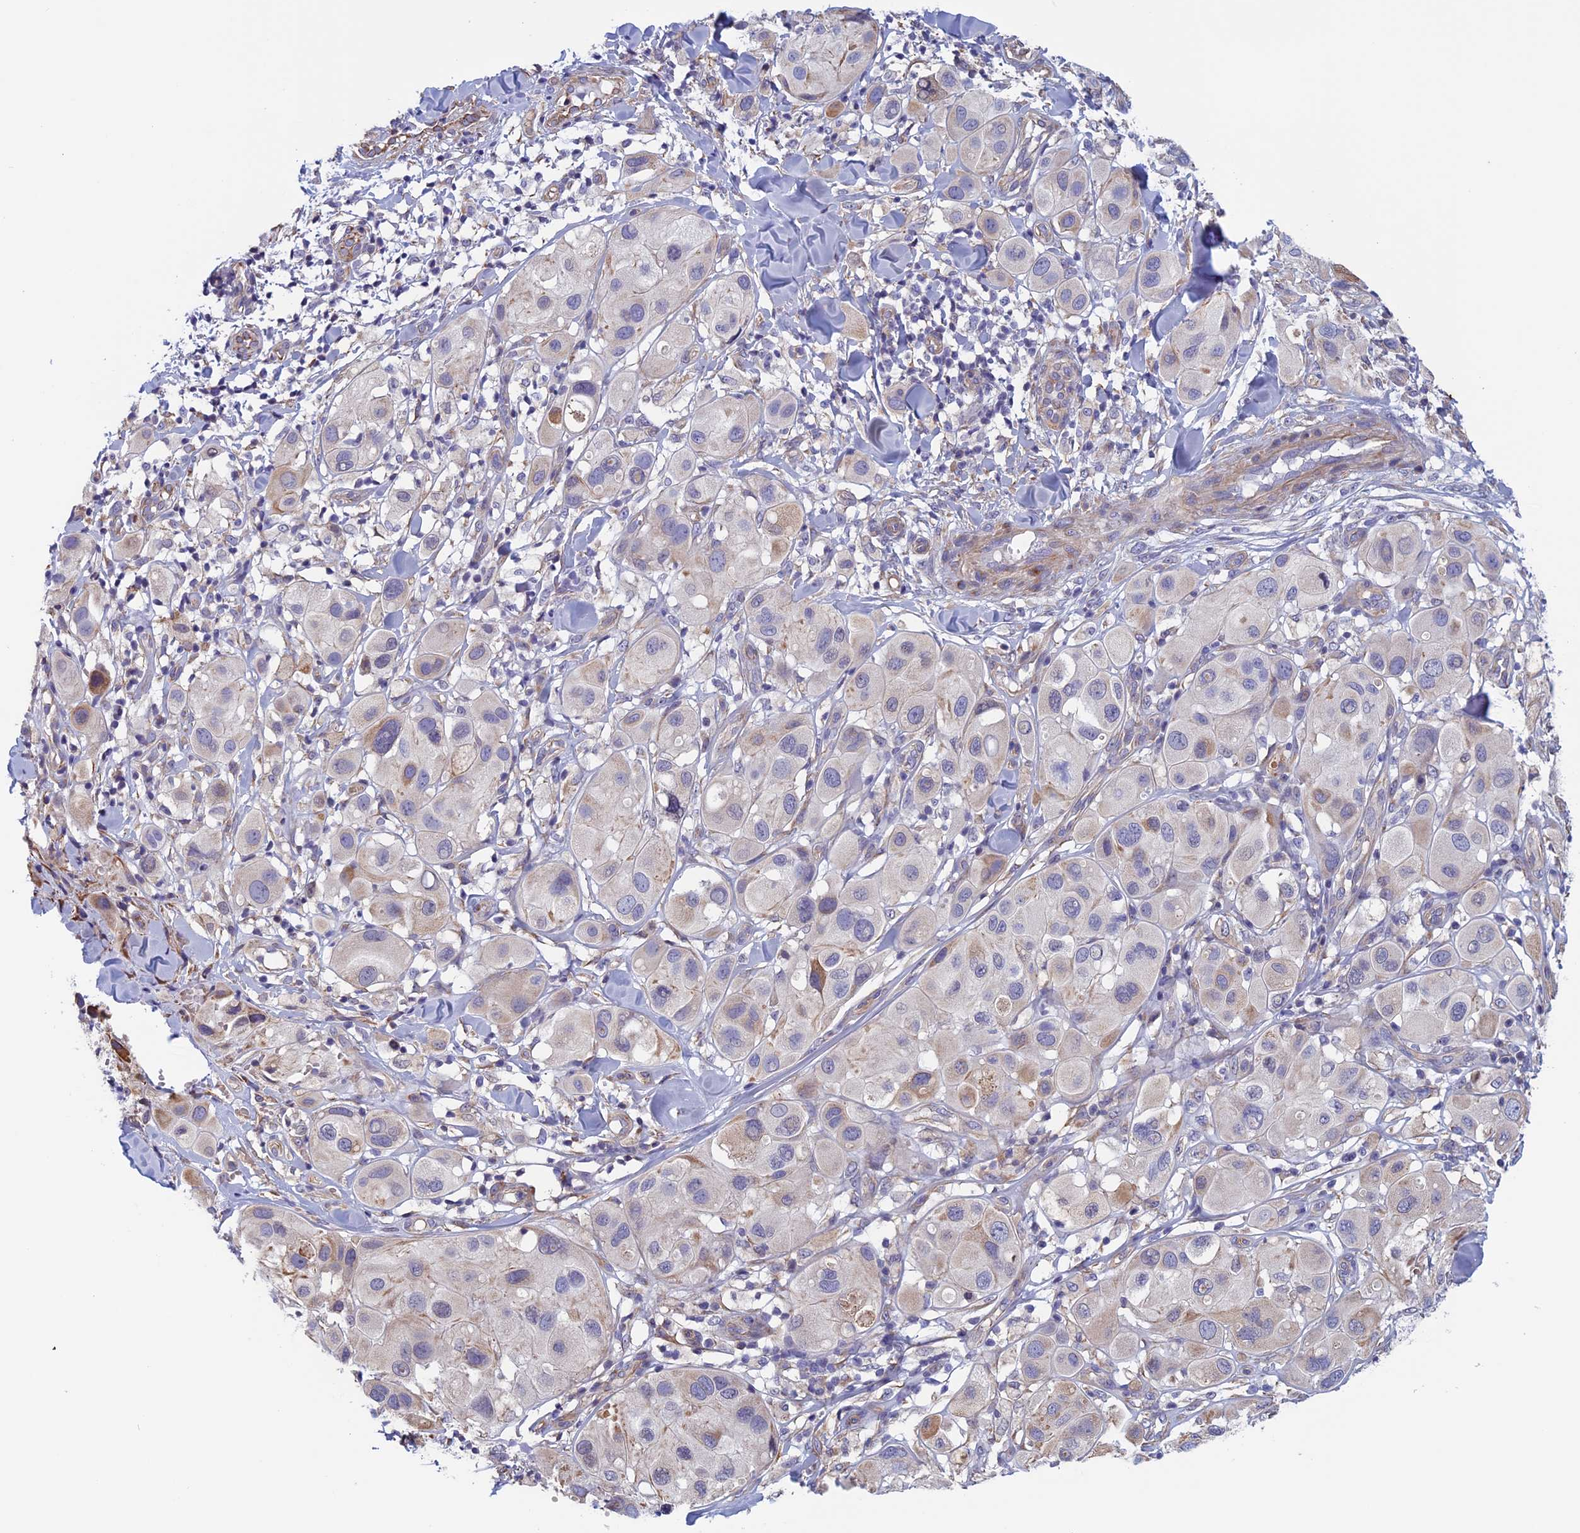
{"staining": {"intensity": "weak", "quantity": "<25%", "location": "cytoplasmic/membranous"}, "tissue": "melanoma", "cell_type": "Tumor cells", "image_type": "cancer", "snomed": [{"axis": "morphology", "description": "Malignant melanoma, Metastatic site"}, {"axis": "topography", "description": "Skin"}], "caption": "A histopathology image of malignant melanoma (metastatic site) stained for a protein exhibits no brown staining in tumor cells. (Stains: DAB IHC with hematoxylin counter stain, Microscopy: brightfield microscopy at high magnification).", "gene": "BCL2L10", "patient": {"sex": "male", "age": 41}}